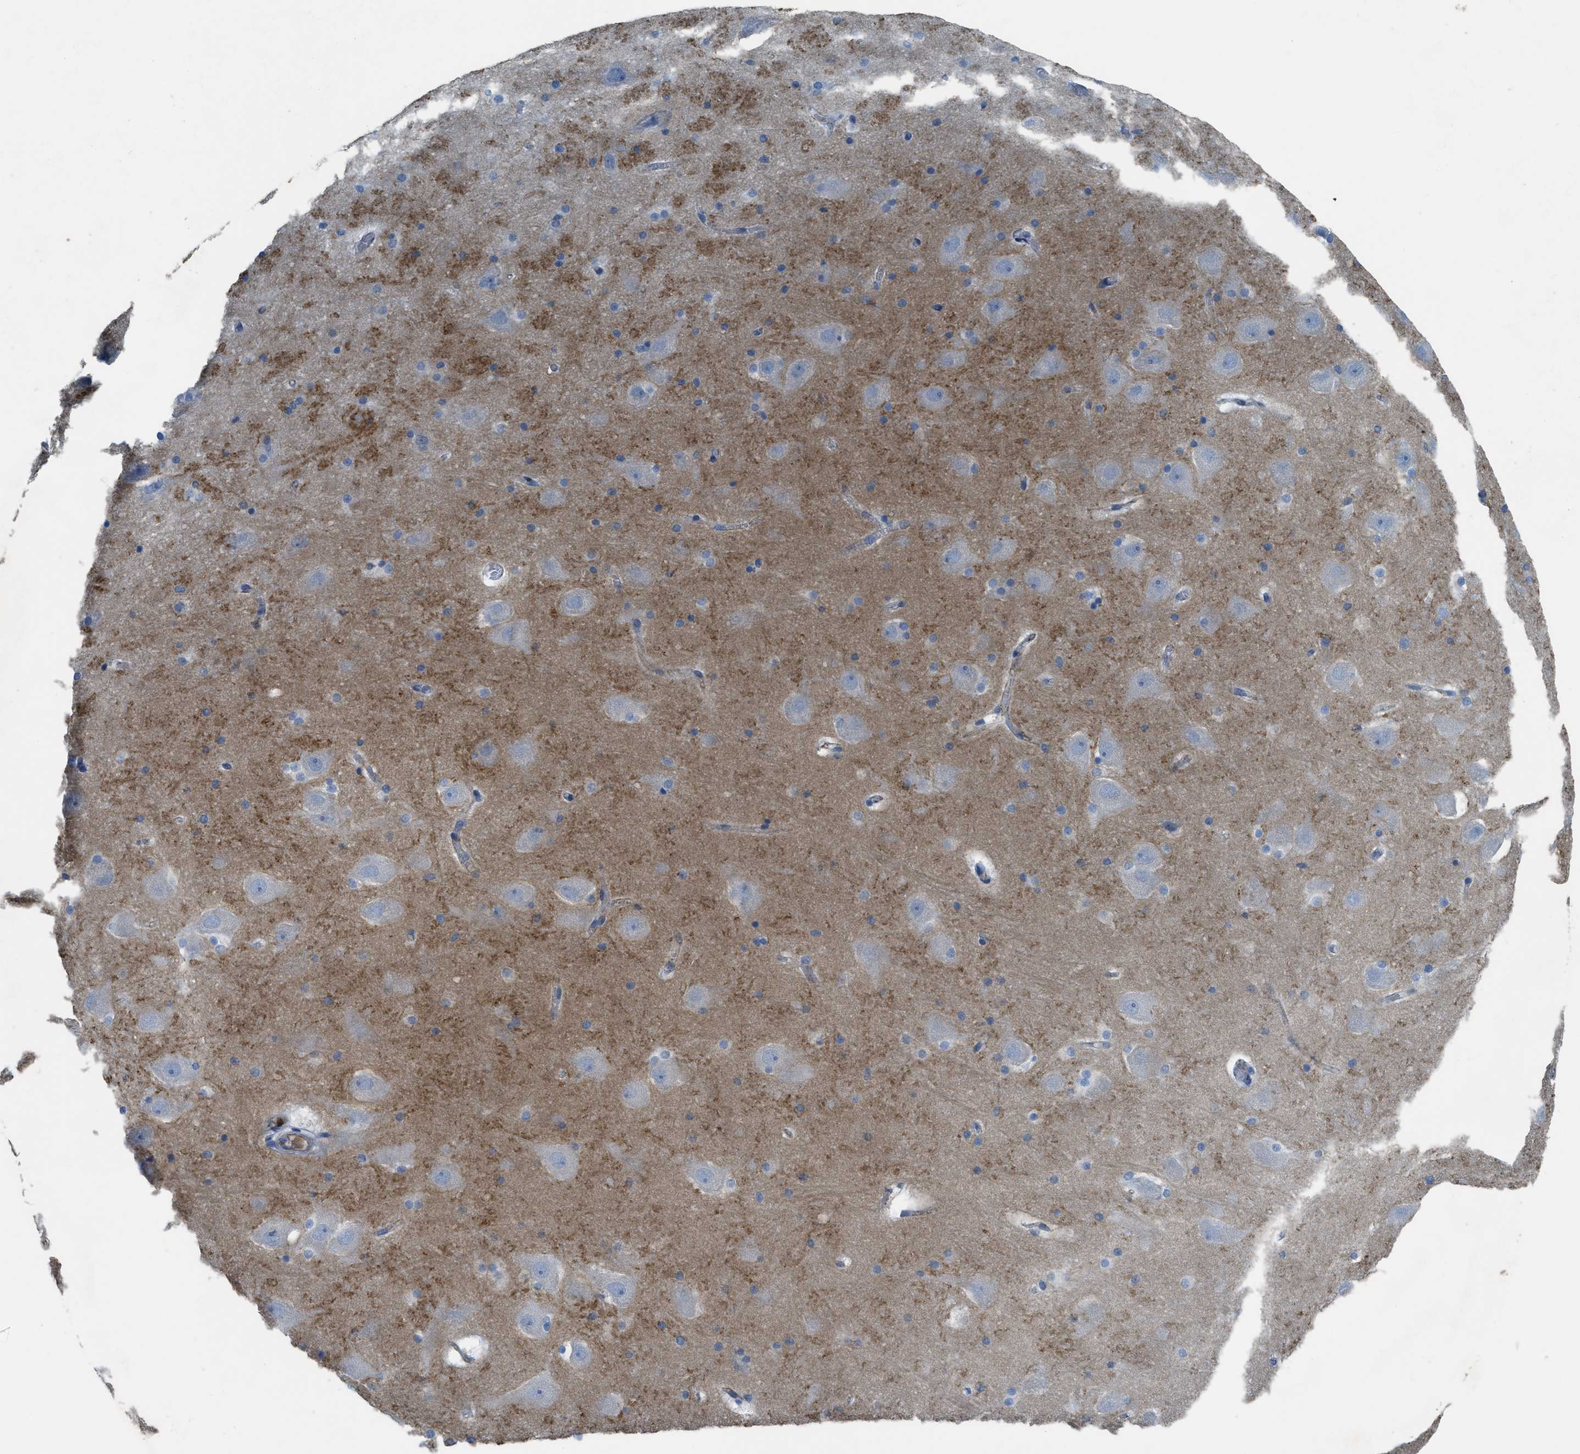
{"staining": {"intensity": "negative", "quantity": "none", "location": "none"}, "tissue": "hippocampus", "cell_type": "Glial cells", "image_type": "normal", "snomed": [{"axis": "morphology", "description": "Normal tissue, NOS"}, {"axis": "topography", "description": "Hippocampus"}], "caption": "This is an IHC image of benign human hippocampus. There is no positivity in glial cells.", "gene": "CRB3", "patient": {"sex": "male", "age": 45}}